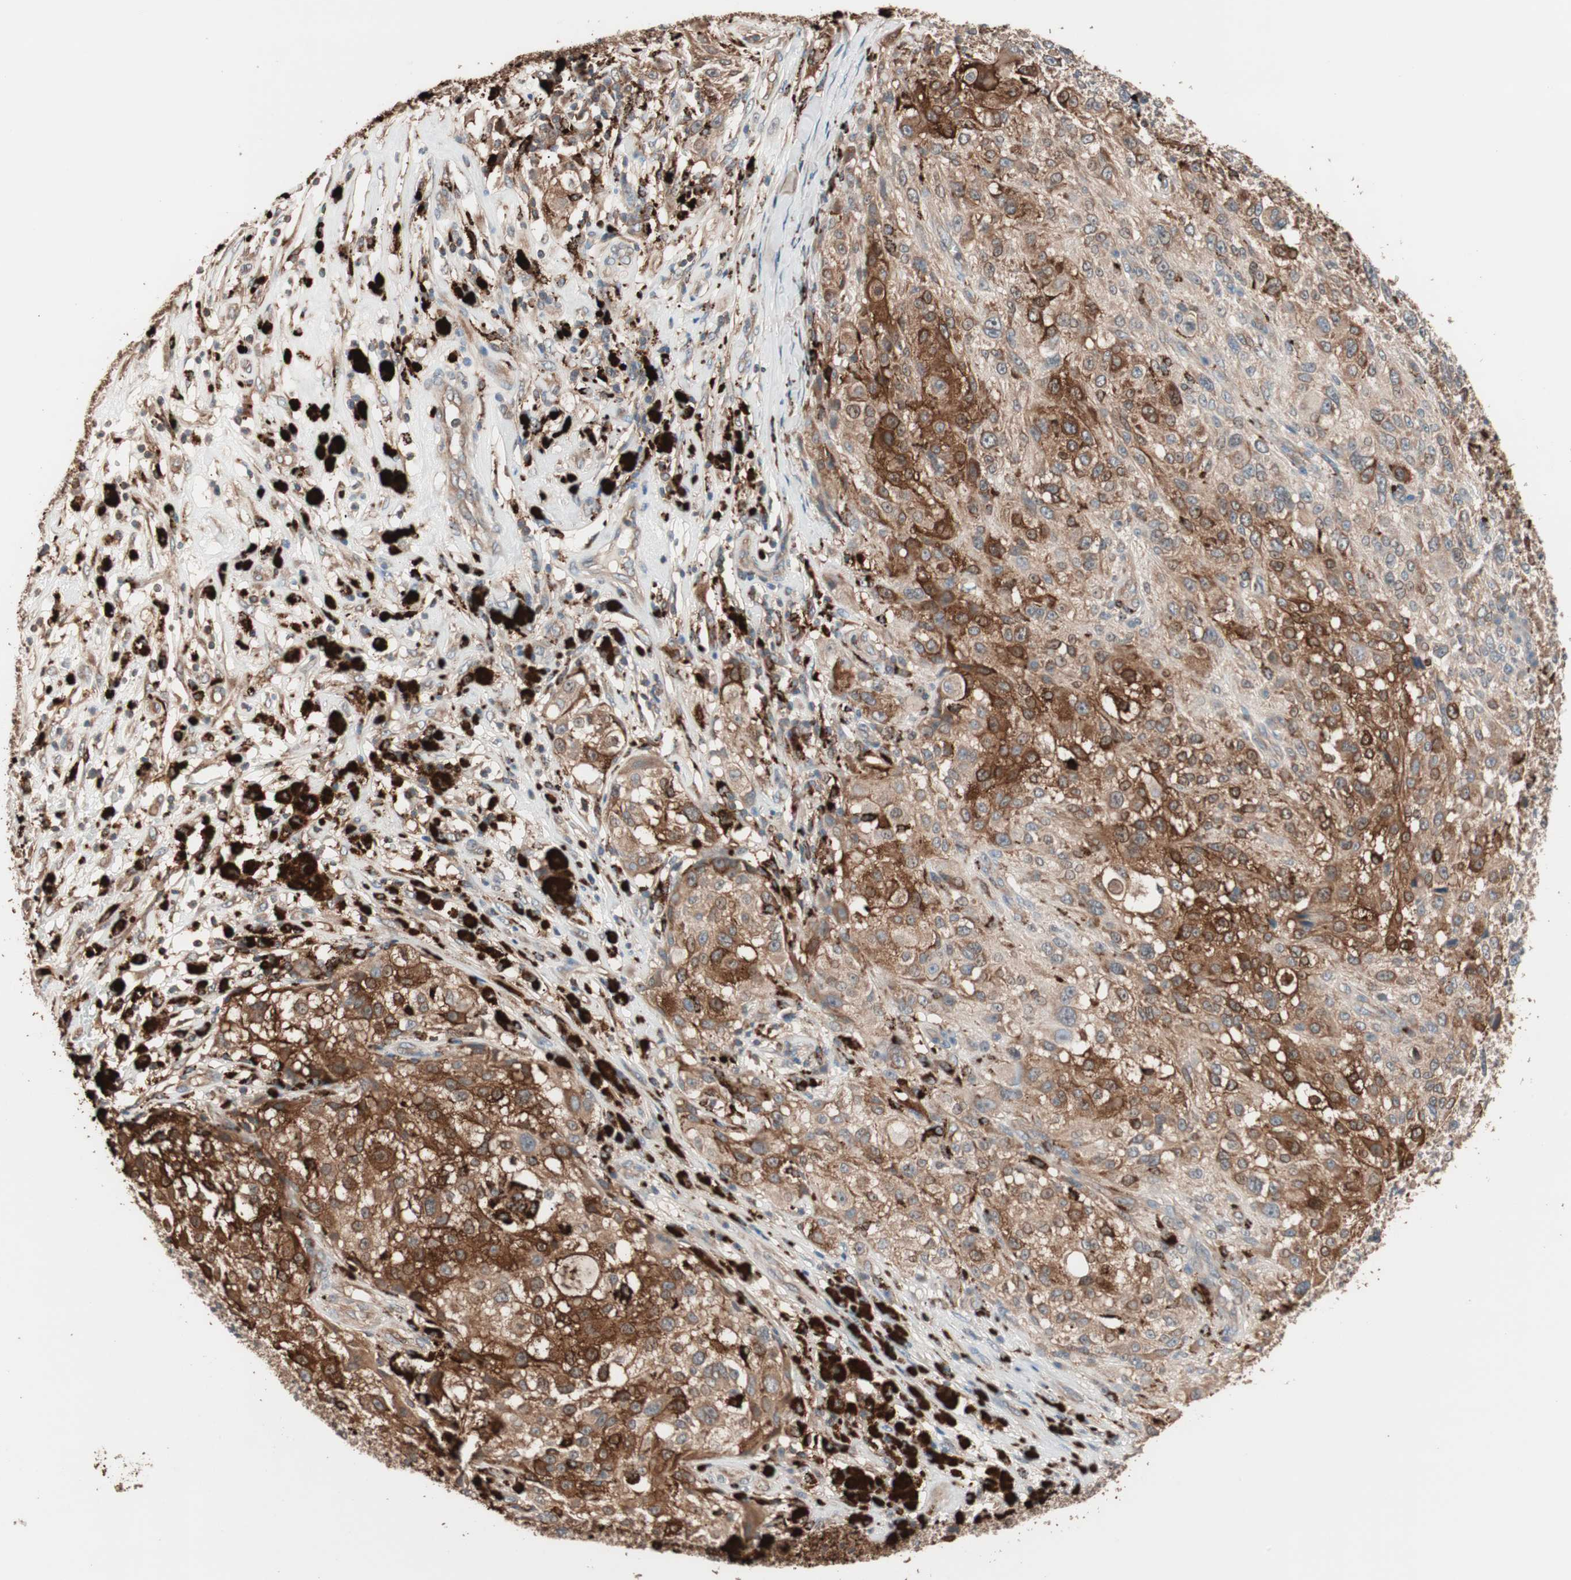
{"staining": {"intensity": "strong", "quantity": ">75%", "location": "cytoplasmic/membranous"}, "tissue": "melanoma", "cell_type": "Tumor cells", "image_type": "cancer", "snomed": [{"axis": "morphology", "description": "Necrosis, NOS"}, {"axis": "morphology", "description": "Malignant melanoma, NOS"}, {"axis": "topography", "description": "Skin"}], "caption": "Immunohistochemical staining of malignant melanoma reveals high levels of strong cytoplasmic/membranous protein positivity in about >75% of tumor cells.", "gene": "CCT3", "patient": {"sex": "female", "age": 87}}